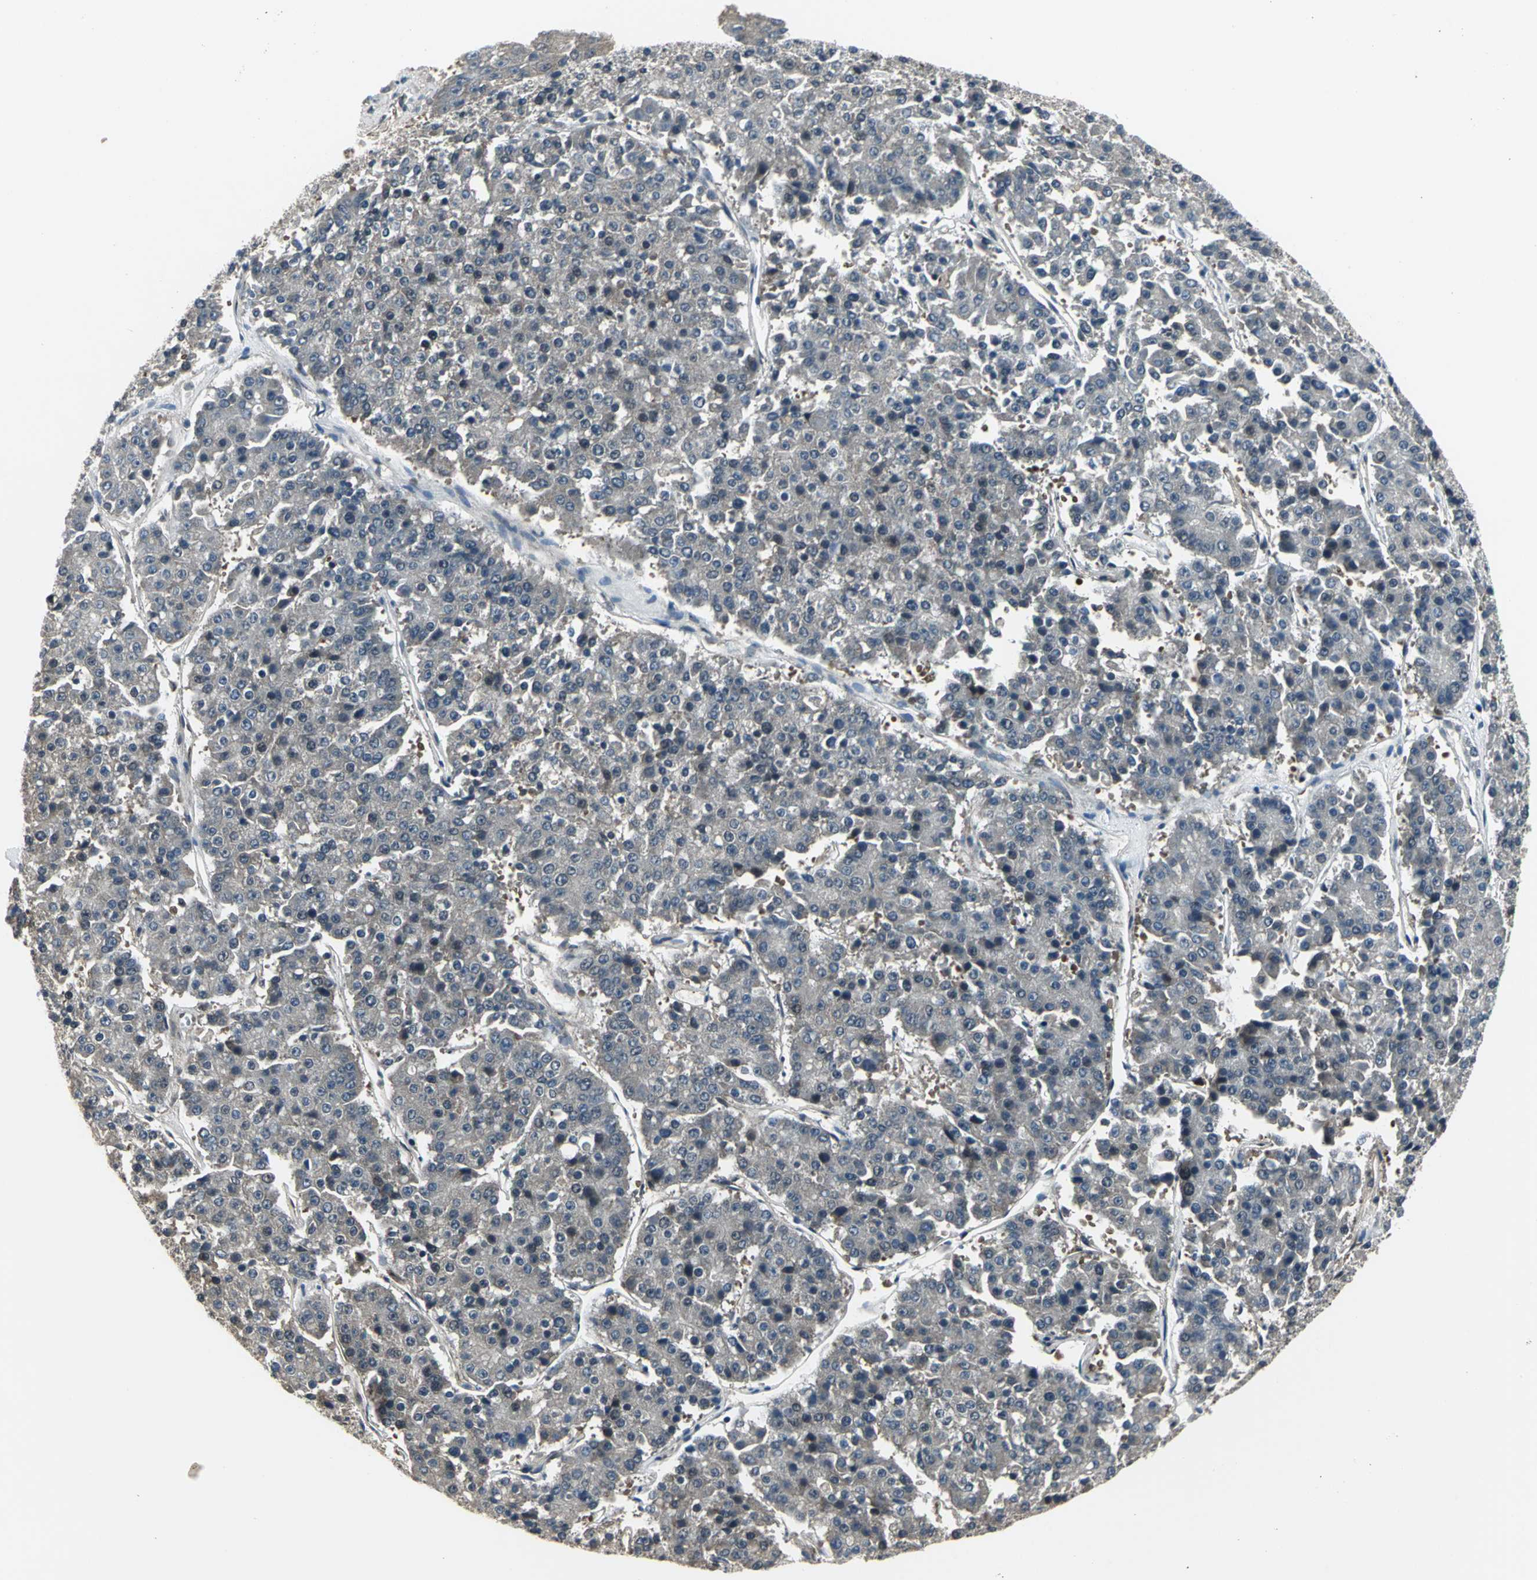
{"staining": {"intensity": "weak", "quantity": "25%-75%", "location": "cytoplasmic/membranous"}, "tissue": "pancreatic cancer", "cell_type": "Tumor cells", "image_type": "cancer", "snomed": [{"axis": "morphology", "description": "Adenocarcinoma, NOS"}, {"axis": "topography", "description": "Pancreas"}], "caption": "Pancreatic cancer stained with immunohistochemistry (IHC) exhibits weak cytoplasmic/membranous positivity in about 25%-75% of tumor cells.", "gene": "PFDN1", "patient": {"sex": "male", "age": 50}}